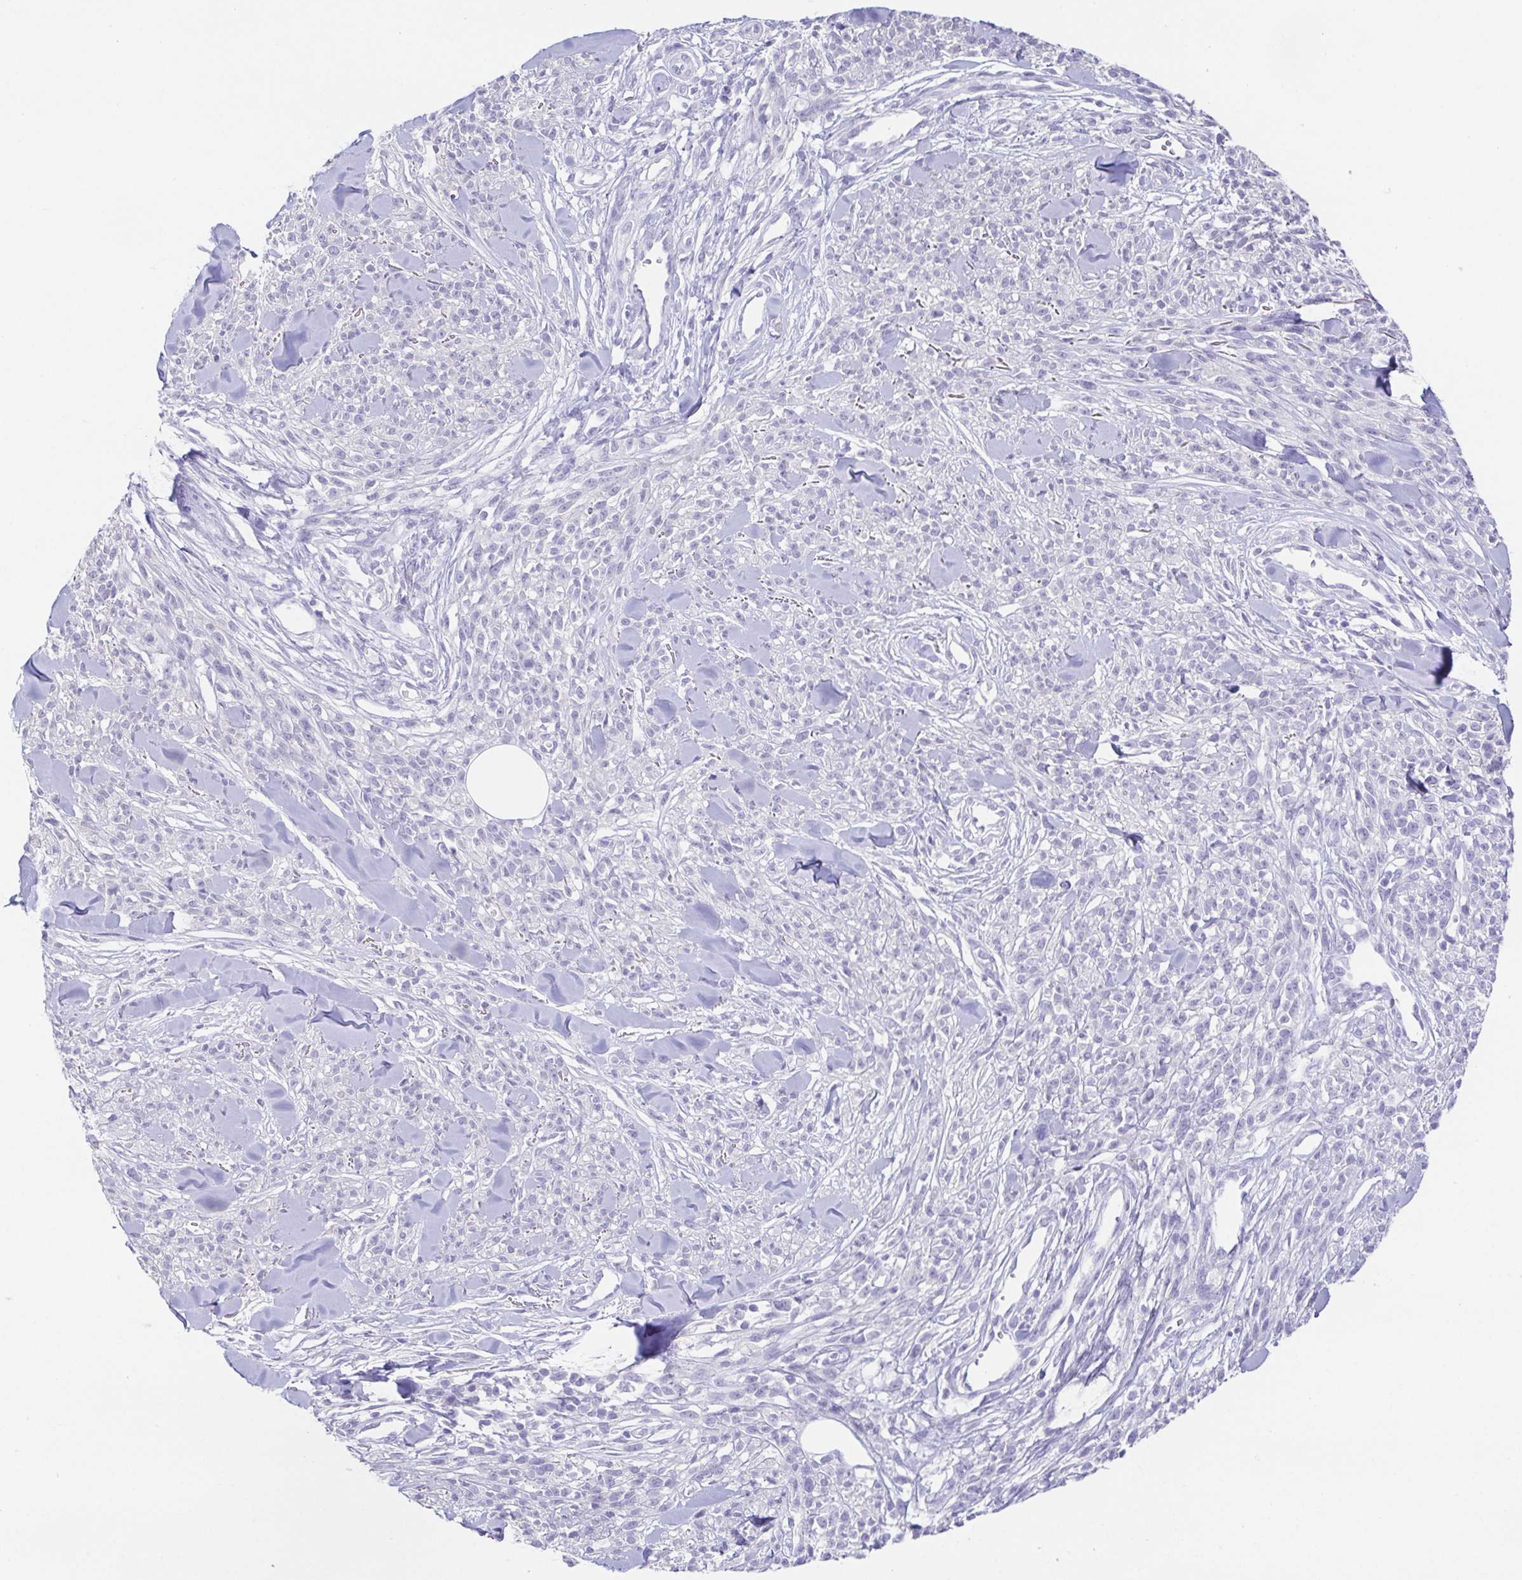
{"staining": {"intensity": "negative", "quantity": "none", "location": "none"}, "tissue": "melanoma", "cell_type": "Tumor cells", "image_type": "cancer", "snomed": [{"axis": "morphology", "description": "Malignant melanoma, NOS"}, {"axis": "topography", "description": "Skin"}, {"axis": "topography", "description": "Skin of trunk"}], "caption": "Malignant melanoma was stained to show a protein in brown. There is no significant positivity in tumor cells.", "gene": "HAPLN2", "patient": {"sex": "male", "age": 74}}